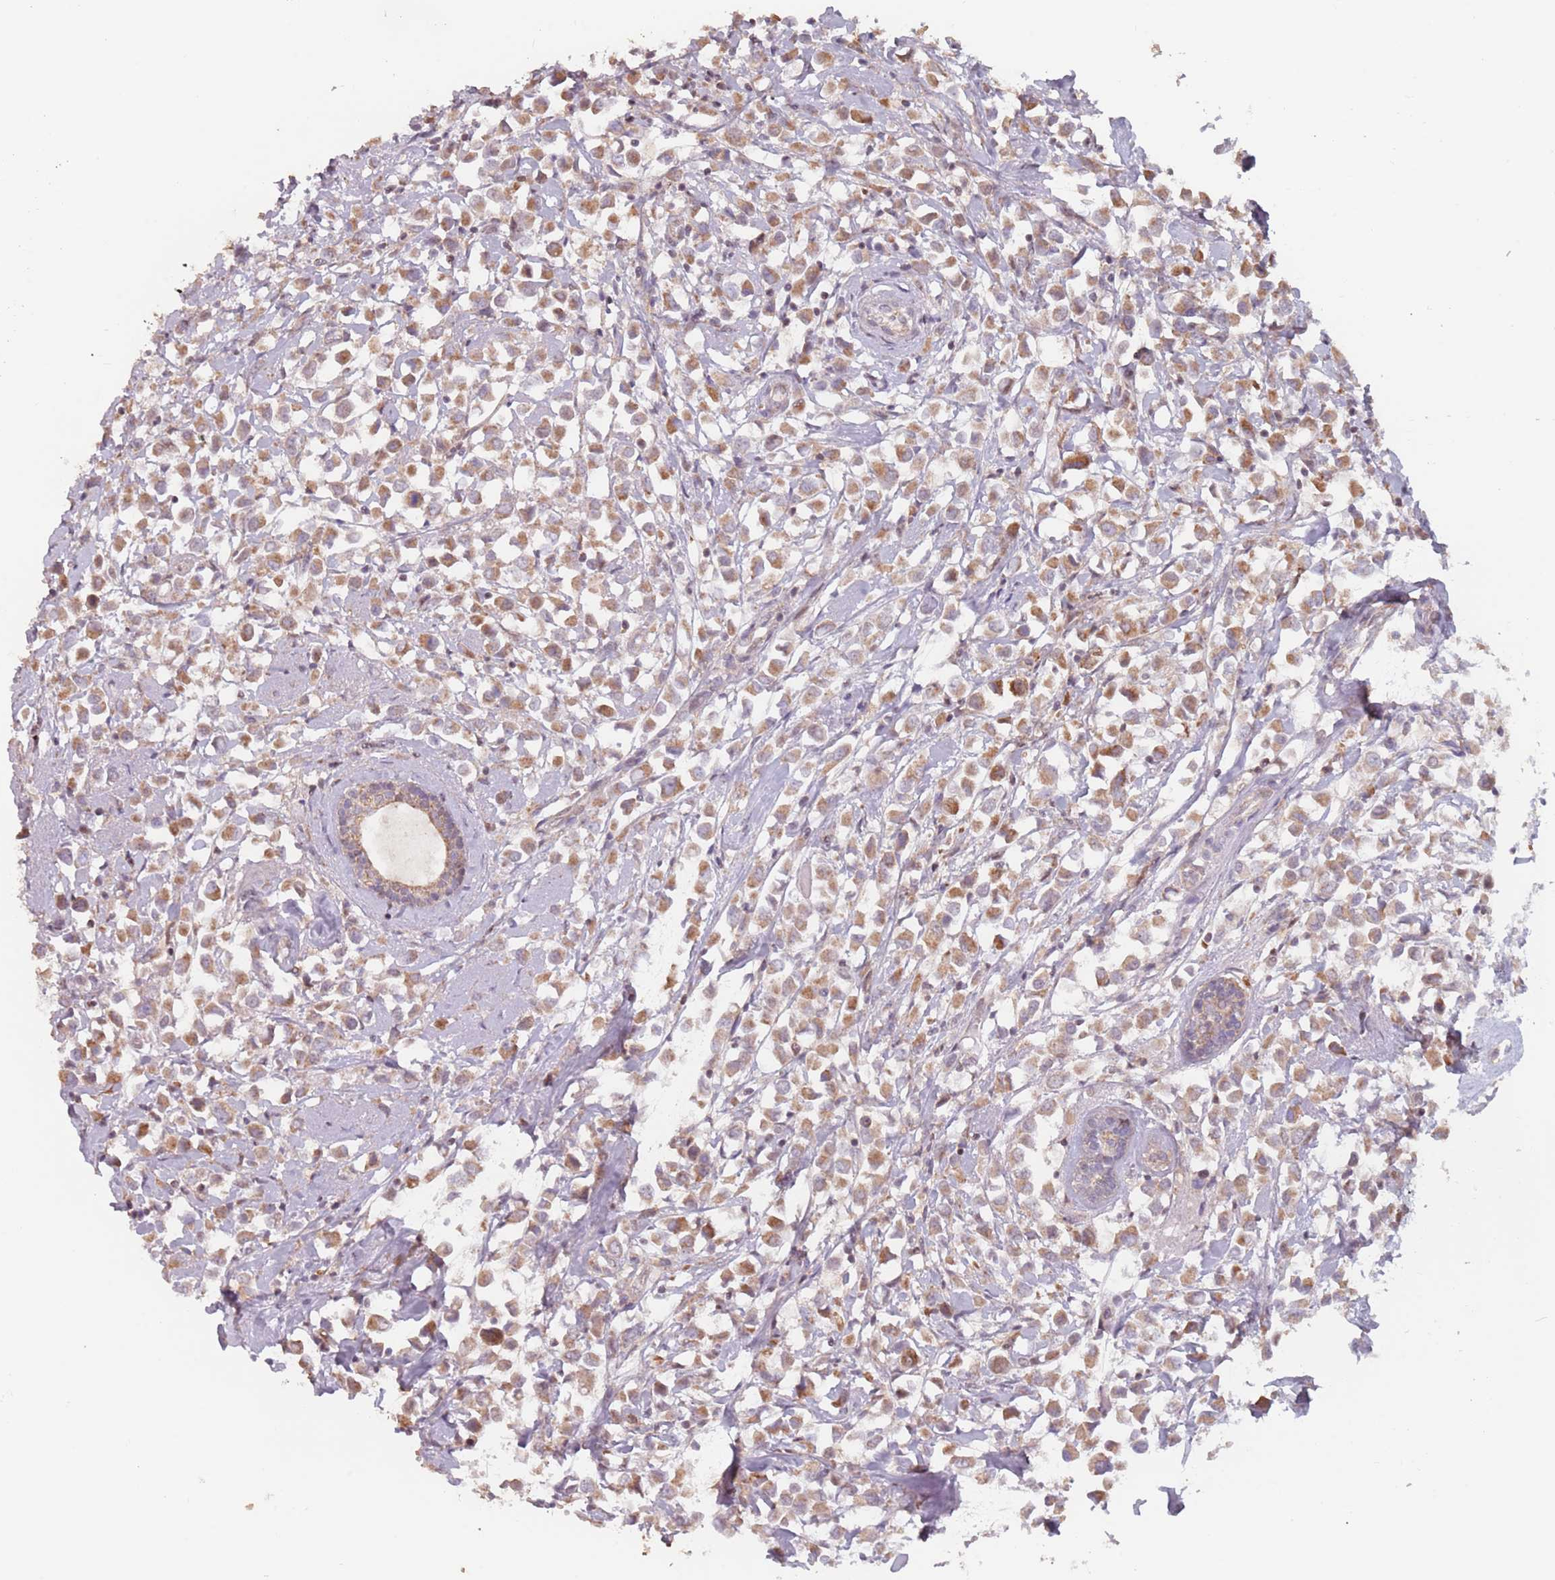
{"staining": {"intensity": "moderate", "quantity": ">75%", "location": "cytoplasmic/membranous"}, "tissue": "breast cancer", "cell_type": "Tumor cells", "image_type": "cancer", "snomed": [{"axis": "morphology", "description": "Duct carcinoma"}, {"axis": "topography", "description": "Breast"}], "caption": "Human breast cancer (invasive ductal carcinoma) stained for a protein (brown) exhibits moderate cytoplasmic/membranous positive staining in about >75% of tumor cells.", "gene": "VPS52", "patient": {"sex": "female", "age": 61}}